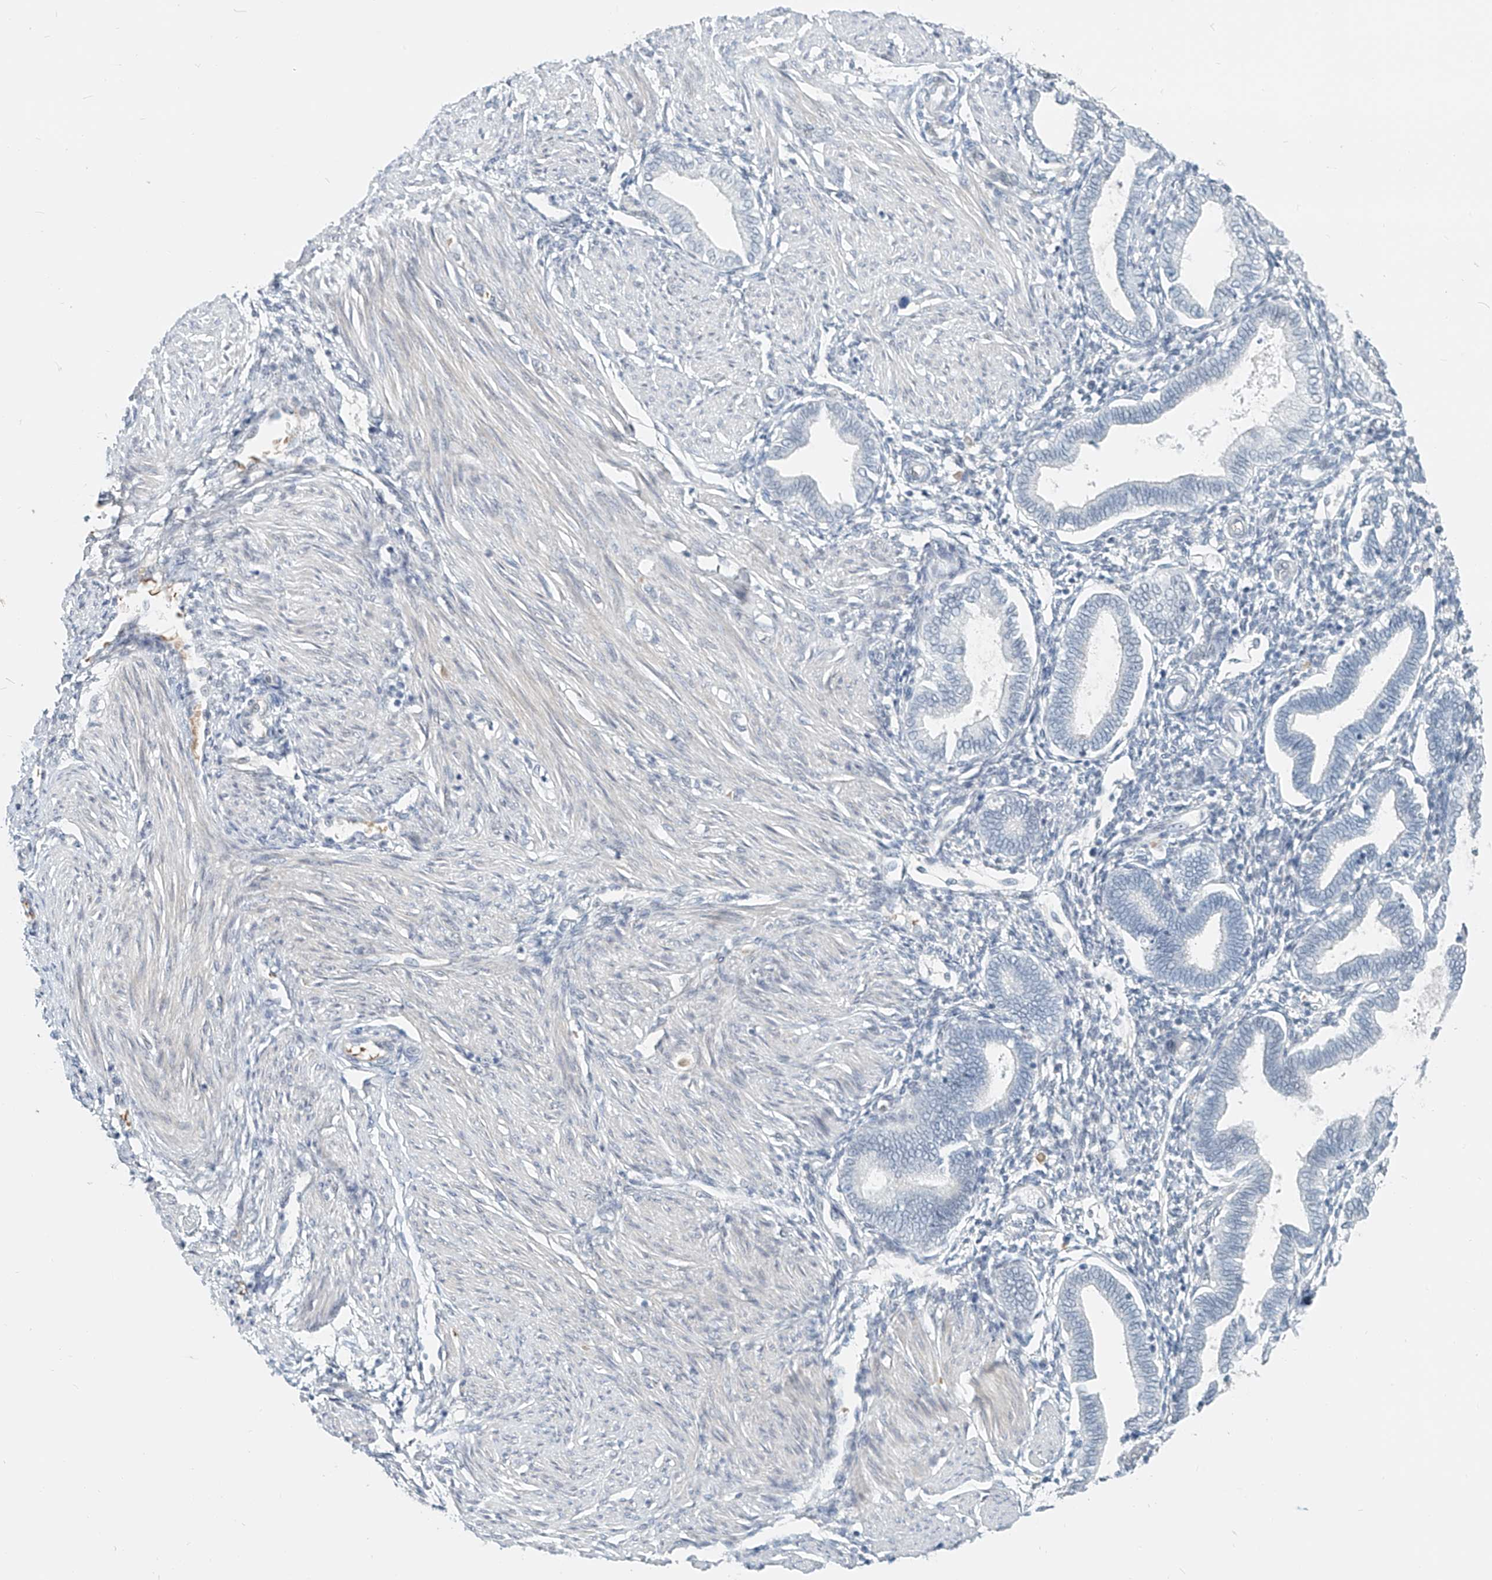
{"staining": {"intensity": "negative", "quantity": "none", "location": "none"}, "tissue": "endometrium", "cell_type": "Cells in endometrial stroma", "image_type": "normal", "snomed": [{"axis": "morphology", "description": "Normal tissue, NOS"}, {"axis": "topography", "description": "Endometrium"}], "caption": "Immunohistochemistry image of normal human endometrium stained for a protein (brown), which displays no positivity in cells in endometrial stroma.", "gene": "SASH1", "patient": {"sex": "female", "age": 53}}